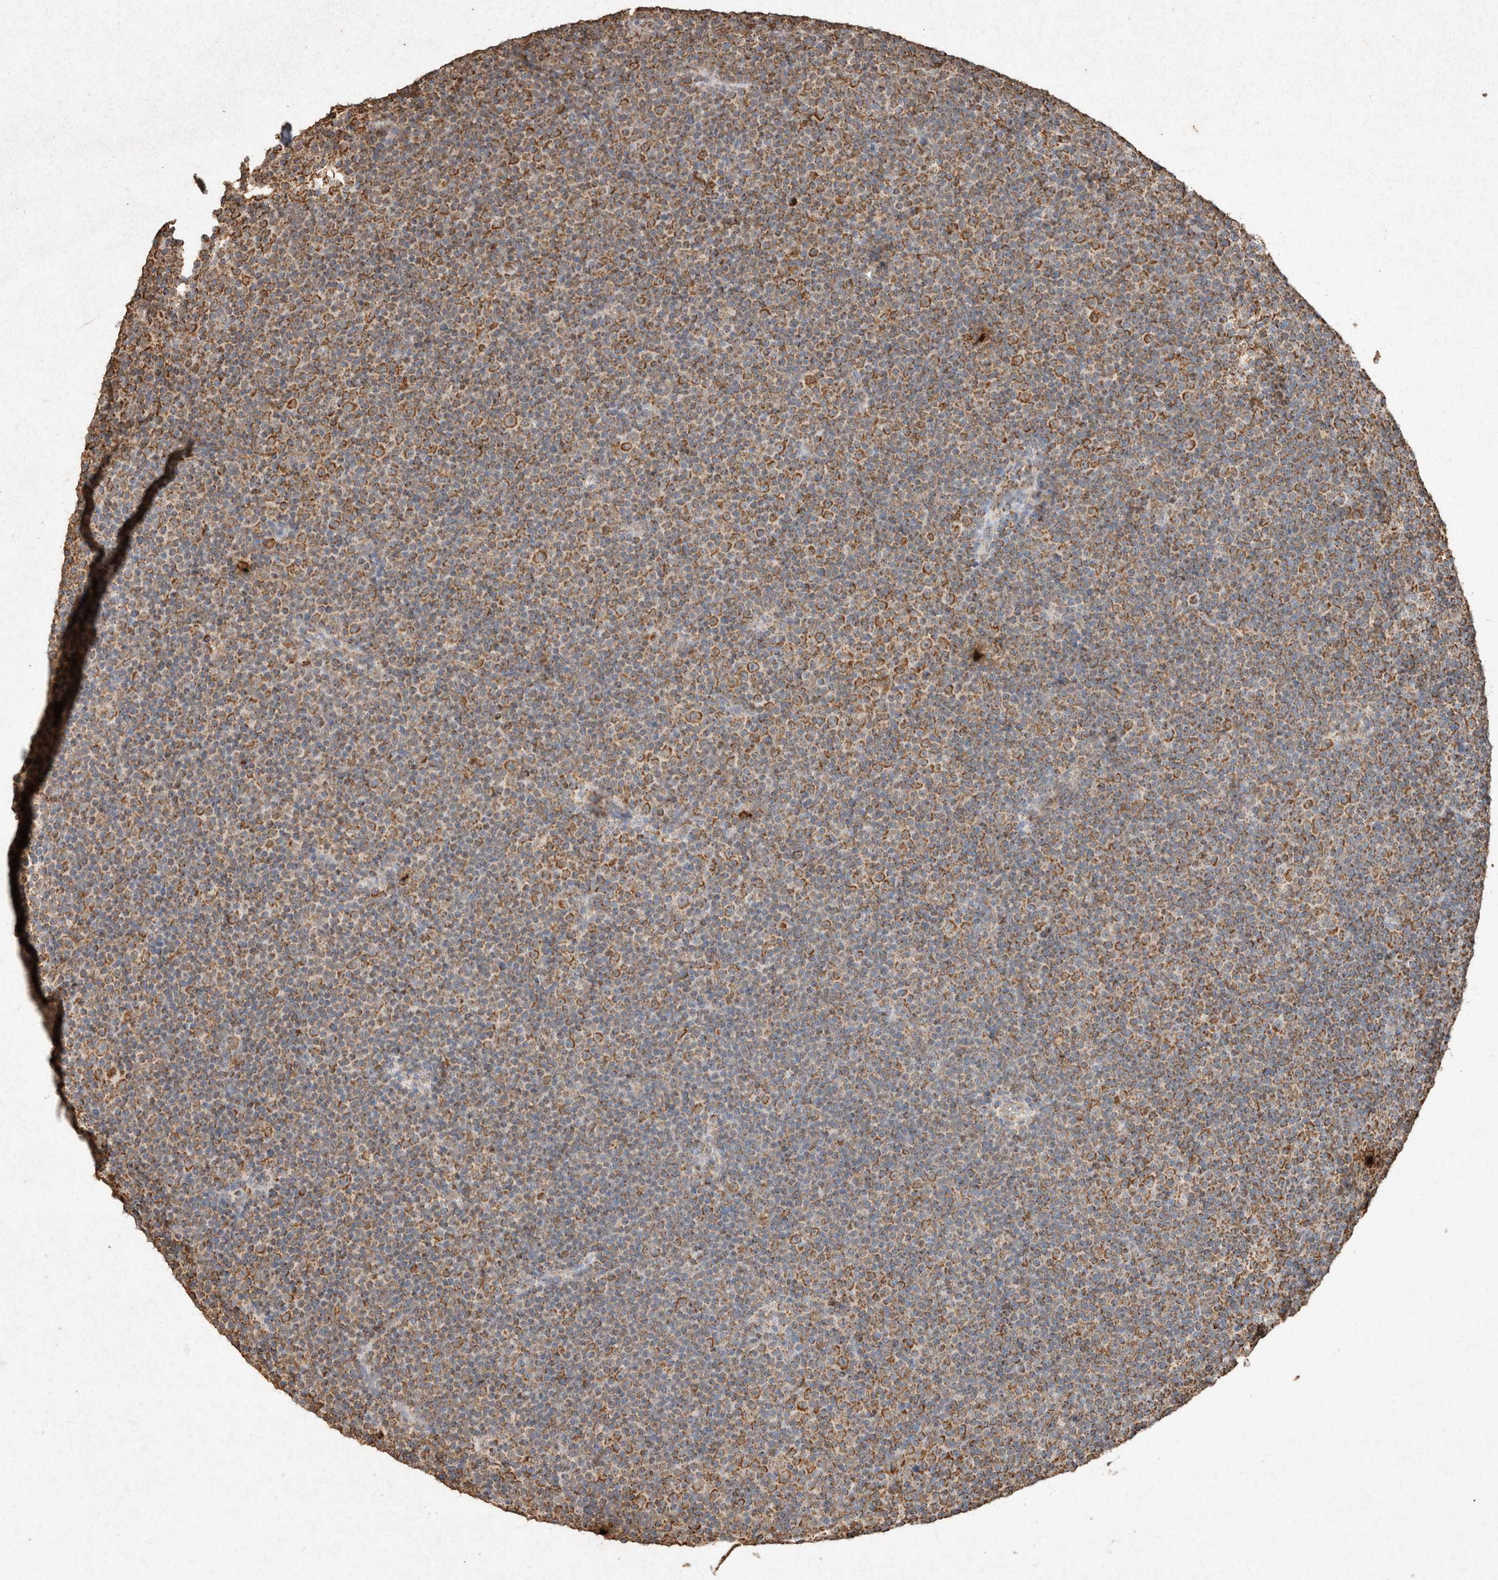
{"staining": {"intensity": "moderate", "quantity": "25%-75%", "location": "cytoplasmic/membranous"}, "tissue": "lymphoma", "cell_type": "Tumor cells", "image_type": "cancer", "snomed": [{"axis": "morphology", "description": "Malignant lymphoma, non-Hodgkin's type, Low grade"}, {"axis": "topography", "description": "Lymph node"}], "caption": "Immunohistochemistry (IHC) histopathology image of neoplastic tissue: human lymphoma stained using immunohistochemistry (IHC) reveals medium levels of moderate protein expression localized specifically in the cytoplasmic/membranous of tumor cells, appearing as a cytoplasmic/membranous brown color.", "gene": "SDC2", "patient": {"sex": "female", "age": 67}}